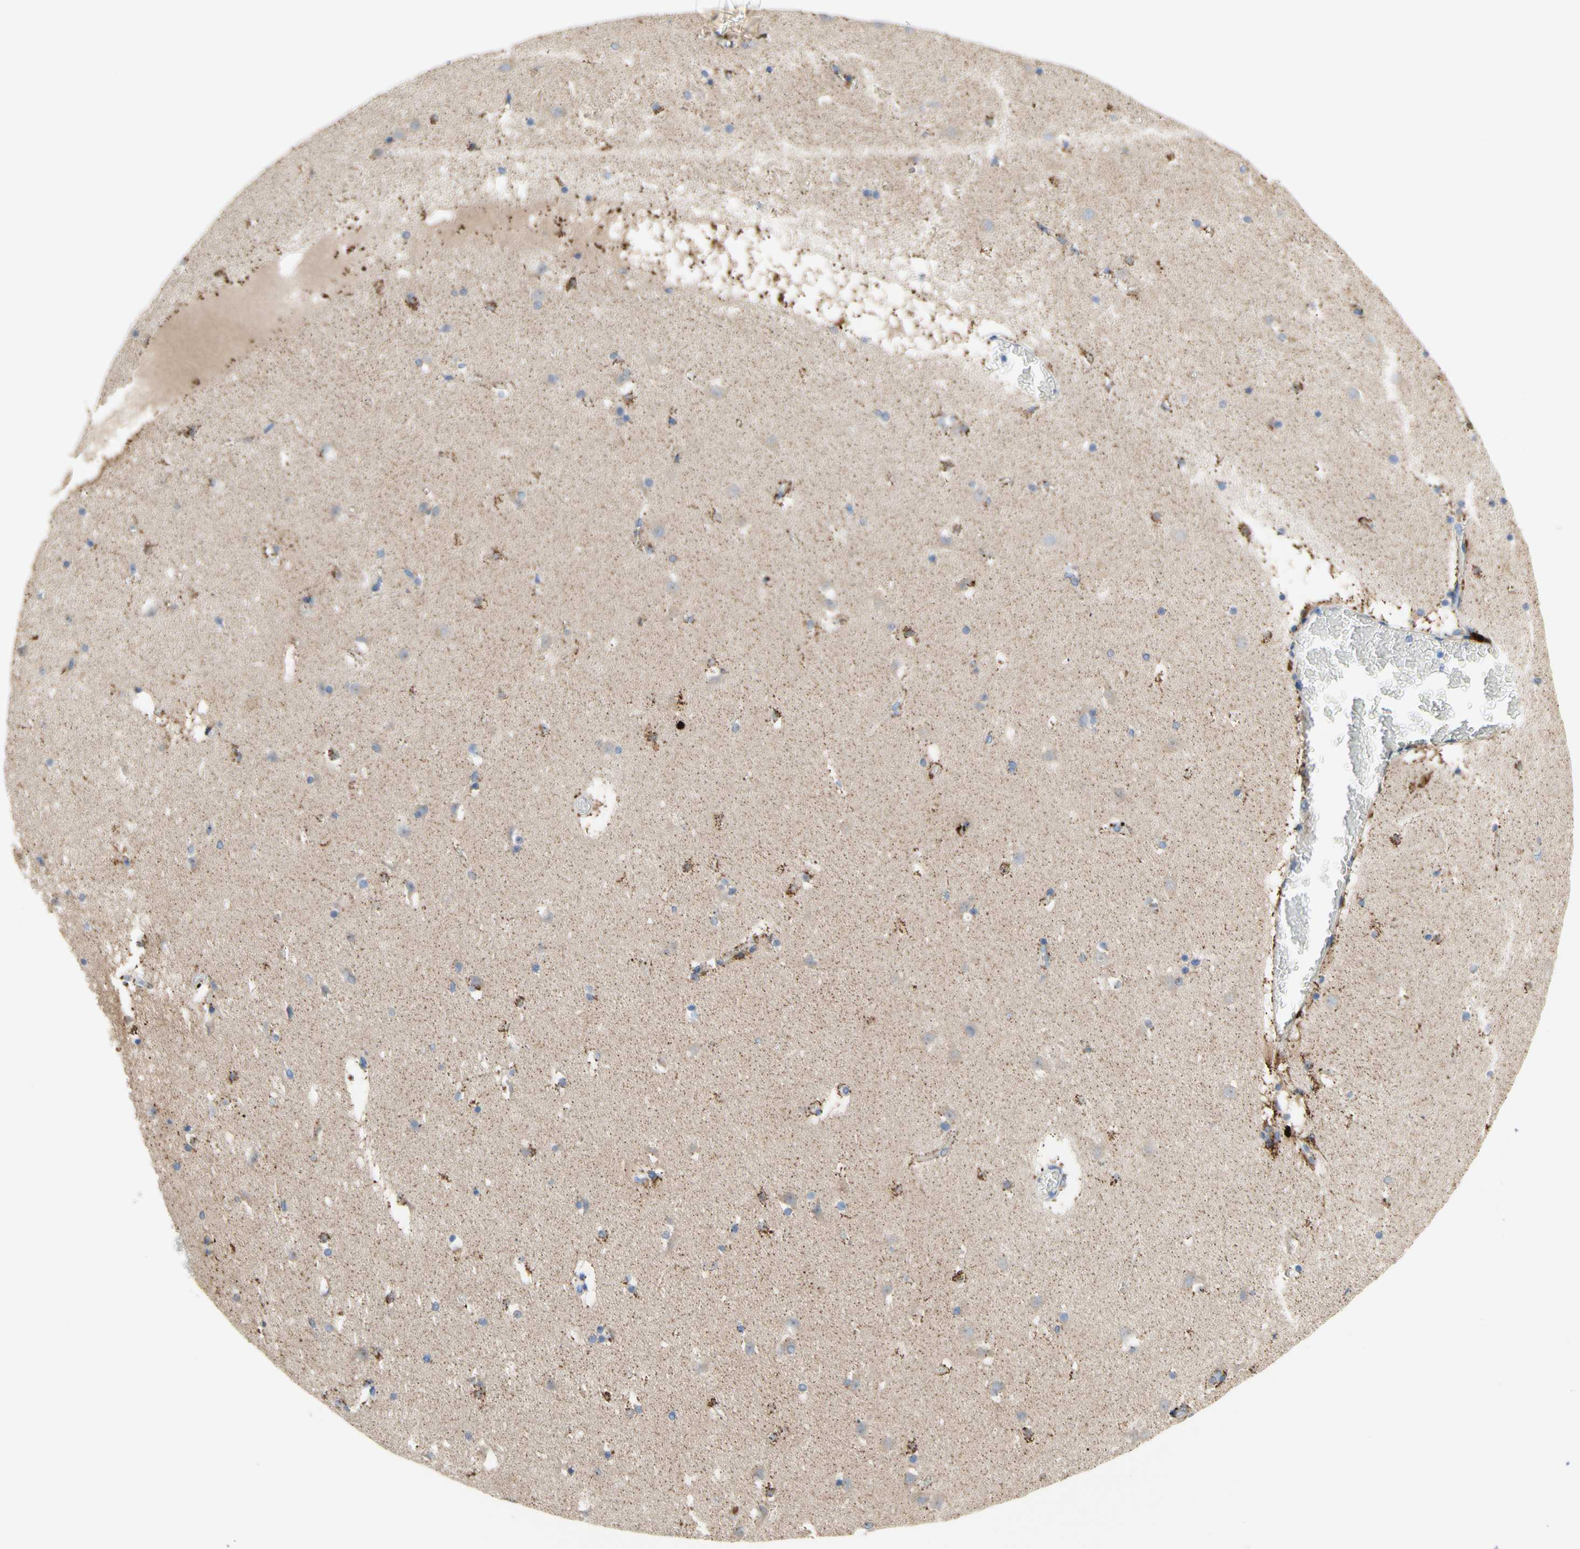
{"staining": {"intensity": "strong", "quantity": "<25%", "location": "cytoplasmic/membranous"}, "tissue": "caudate", "cell_type": "Glial cells", "image_type": "normal", "snomed": [{"axis": "morphology", "description": "Normal tissue, NOS"}, {"axis": "topography", "description": "Lateral ventricle wall"}], "caption": "Caudate stained for a protein demonstrates strong cytoplasmic/membranous positivity in glial cells. The staining was performed using DAB, with brown indicating positive protein expression. Nuclei are stained blue with hematoxylin.", "gene": "URB2", "patient": {"sex": "male", "age": 45}}